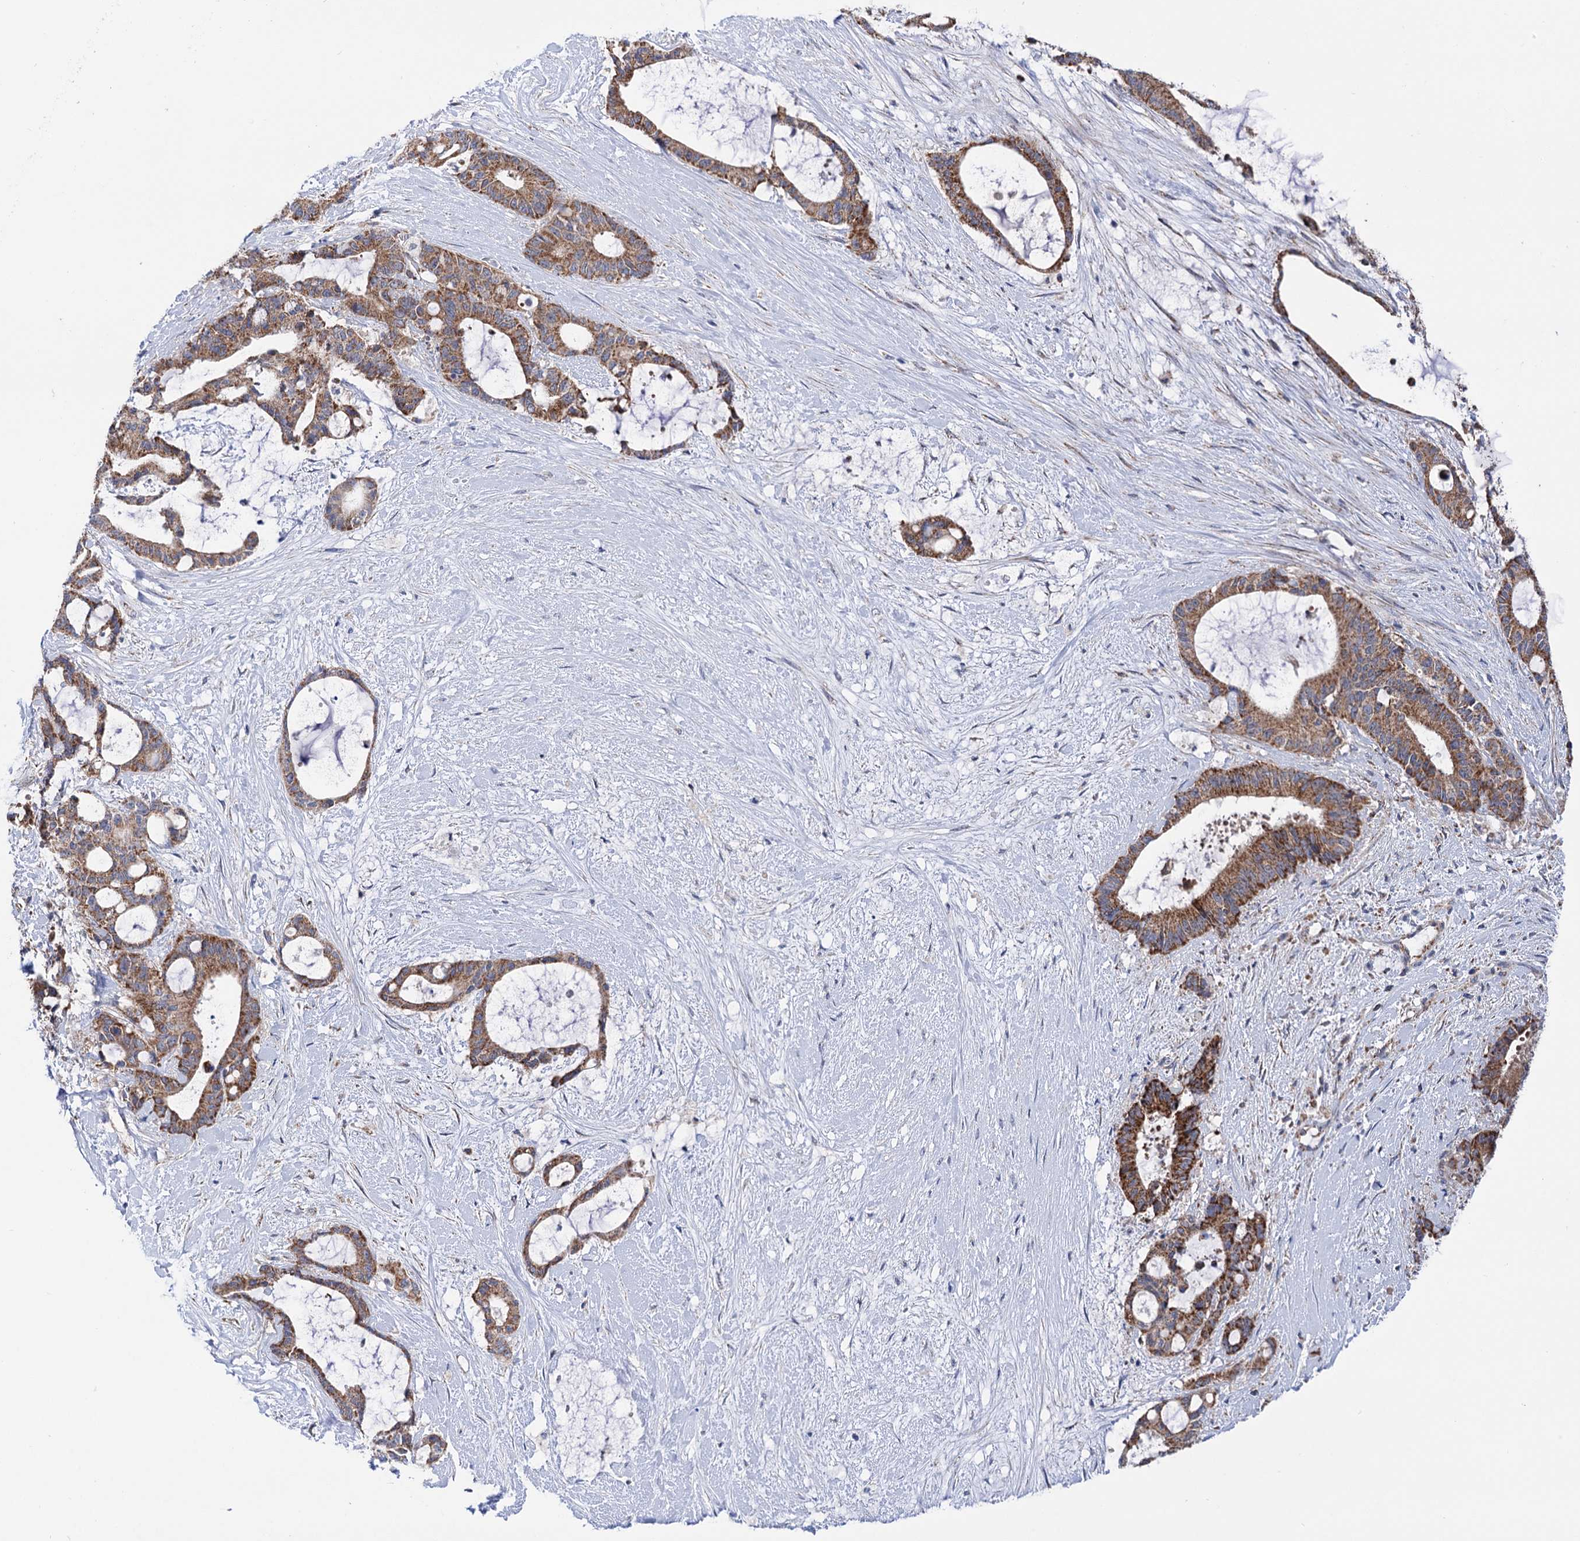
{"staining": {"intensity": "moderate", "quantity": ">75%", "location": "cytoplasmic/membranous"}, "tissue": "liver cancer", "cell_type": "Tumor cells", "image_type": "cancer", "snomed": [{"axis": "morphology", "description": "Normal tissue, NOS"}, {"axis": "morphology", "description": "Cholangiocarcinoma"}, {"axis": "topography", "description": "Liver"}, {"axis": "topography", "description": "Peripheral nerve tissue"}], "caption": "Immunohistochemistry (IHC) image of human liver cancer (cholangiocarcinoma) stained for a protein (brown), which shows medium levels of moderate cytoplasmic/membranous positivity in about >75% of tumor cells.", "gene": "SUCLA2", "patient": {"sex": "female", "age": 73}}